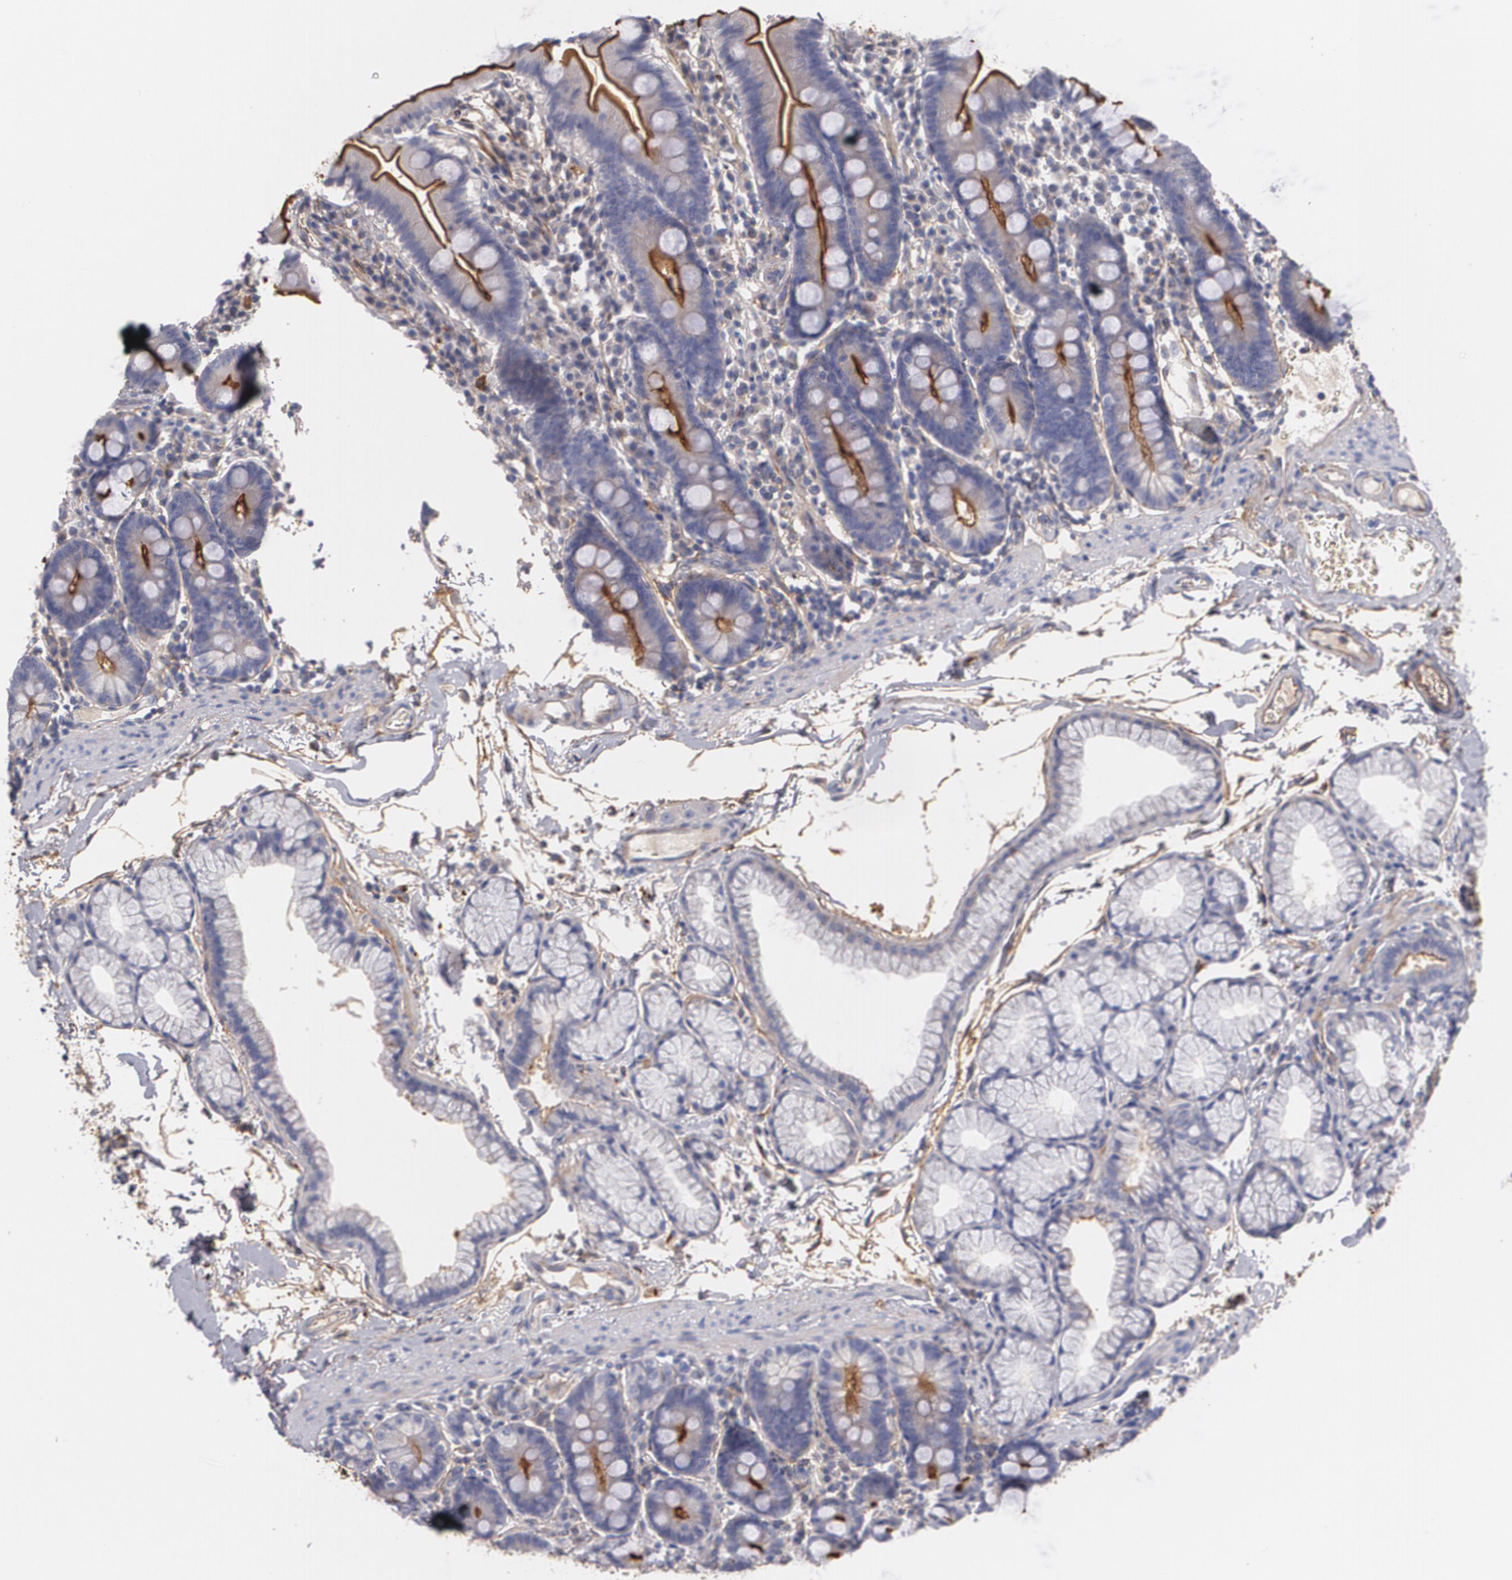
{"staining": {"intensity": "negative", "quantity": "none", "location": "none"}, "tissue": "duodenum", "cell_type": "Glandular cells", "image_type": "normal", "snomed": [{"axis": "morphology", "description": "Normal tissue, NOS"}, {"axis": "topography", "description": "Duodenum"}], "caption": "Protein analysis of normal duodenum exhibits no significant positivity in glandular cells. Brightfield microscopy of immunohistochemistry stained with DAB (brown) and hematoxylin (blue), captured at high magnification.", "gene": "FBLN1", "patient": {"sex": "male", "age": 50}}